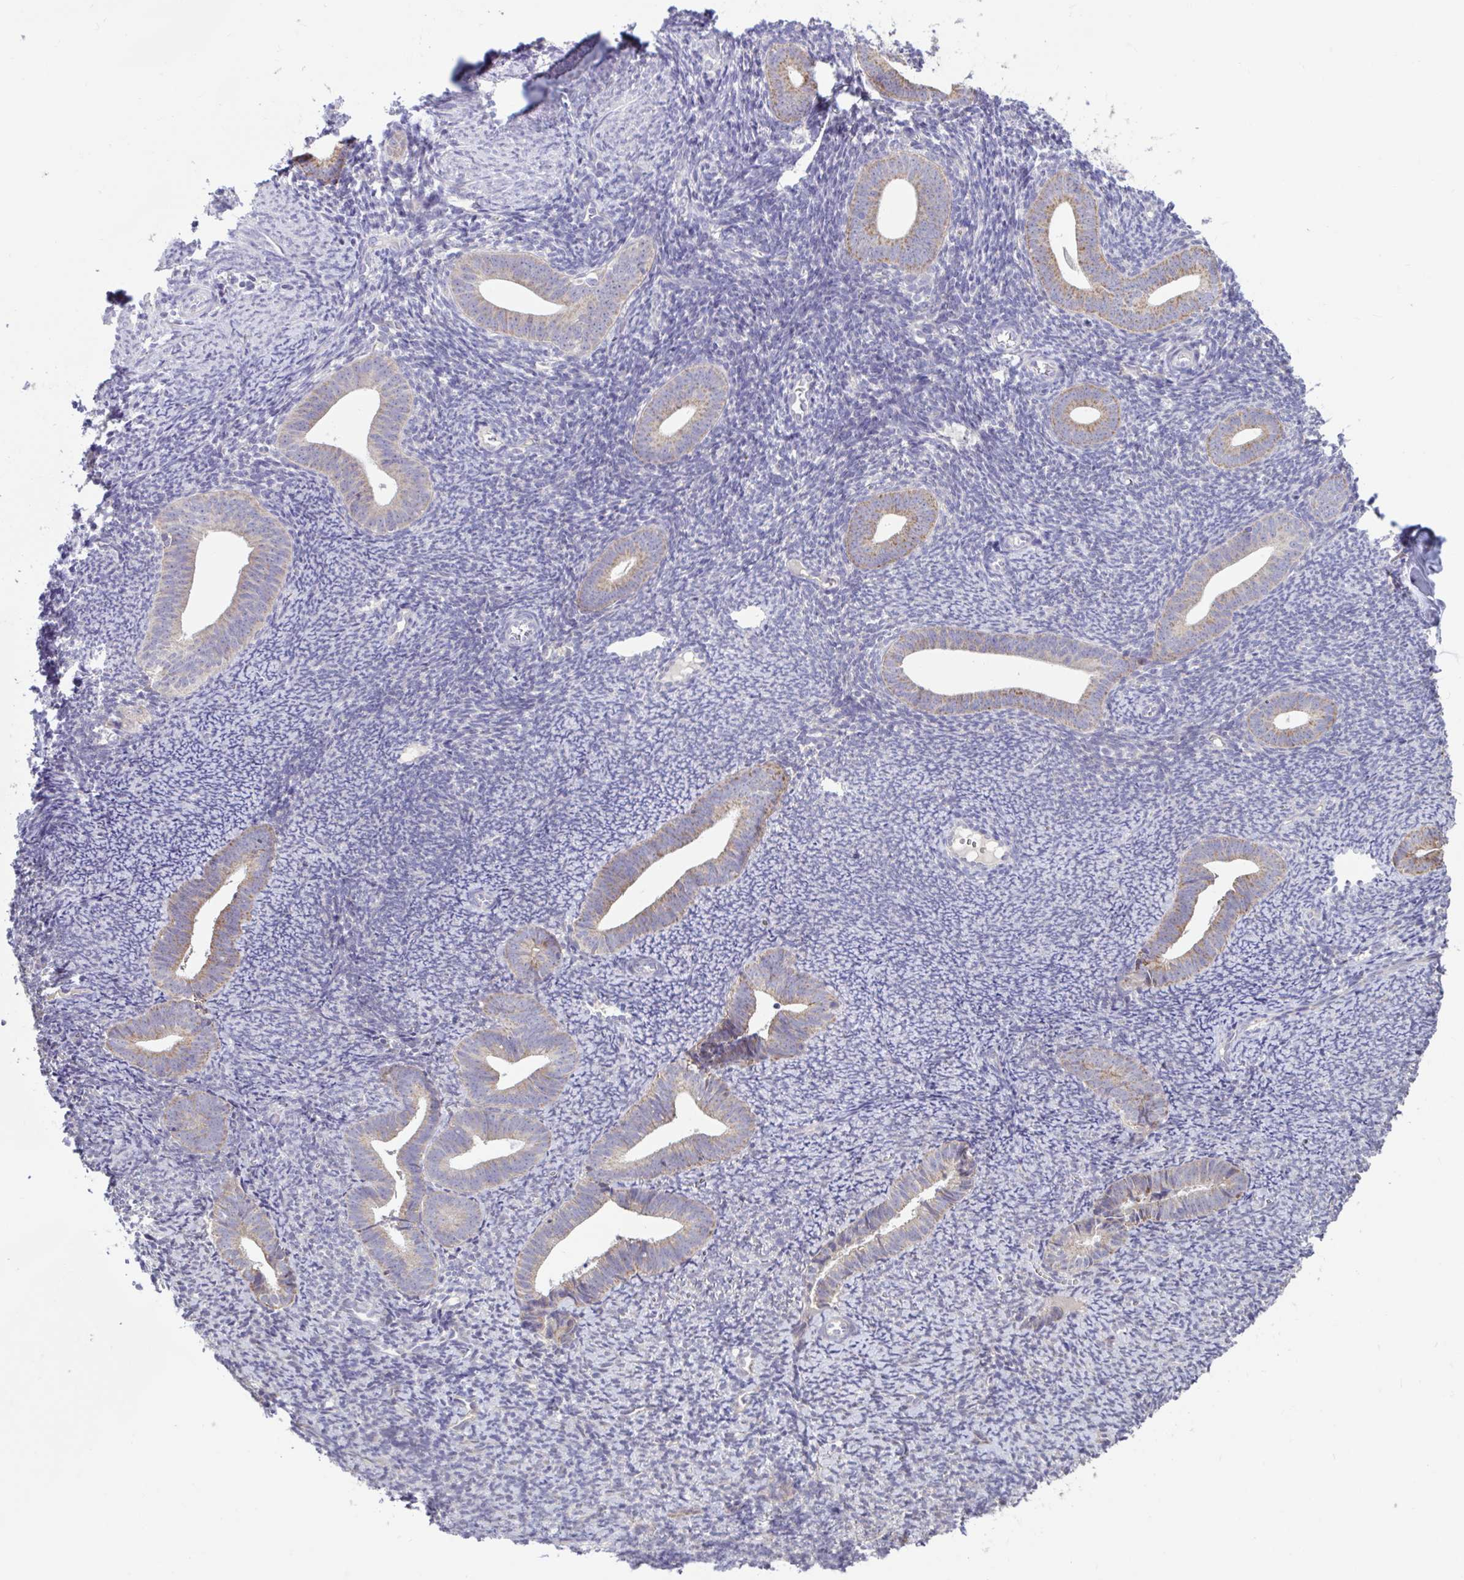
{"staining": {"intensity": "negative", "quantity": "none", "location": "none"}, "tissue": "endometrium", "cell_type": "Cells in endometrial stroma", "image_type": "normal", "snomed": [{"axis": "morphology", "description": "Normal tissue, NOS"}, {"axis": "topography", "description": "Endometrium"}], "caption": "An immunohistochemistry image of benign endometrium is shown. There is no staining in cells in endometrial stroma of endometrium. (DAB immunohistochemistry (IHC) with hematoxylin counter stain).", "gene": "NT5C1B", "patient": {"sex": "female", "age": 39}}